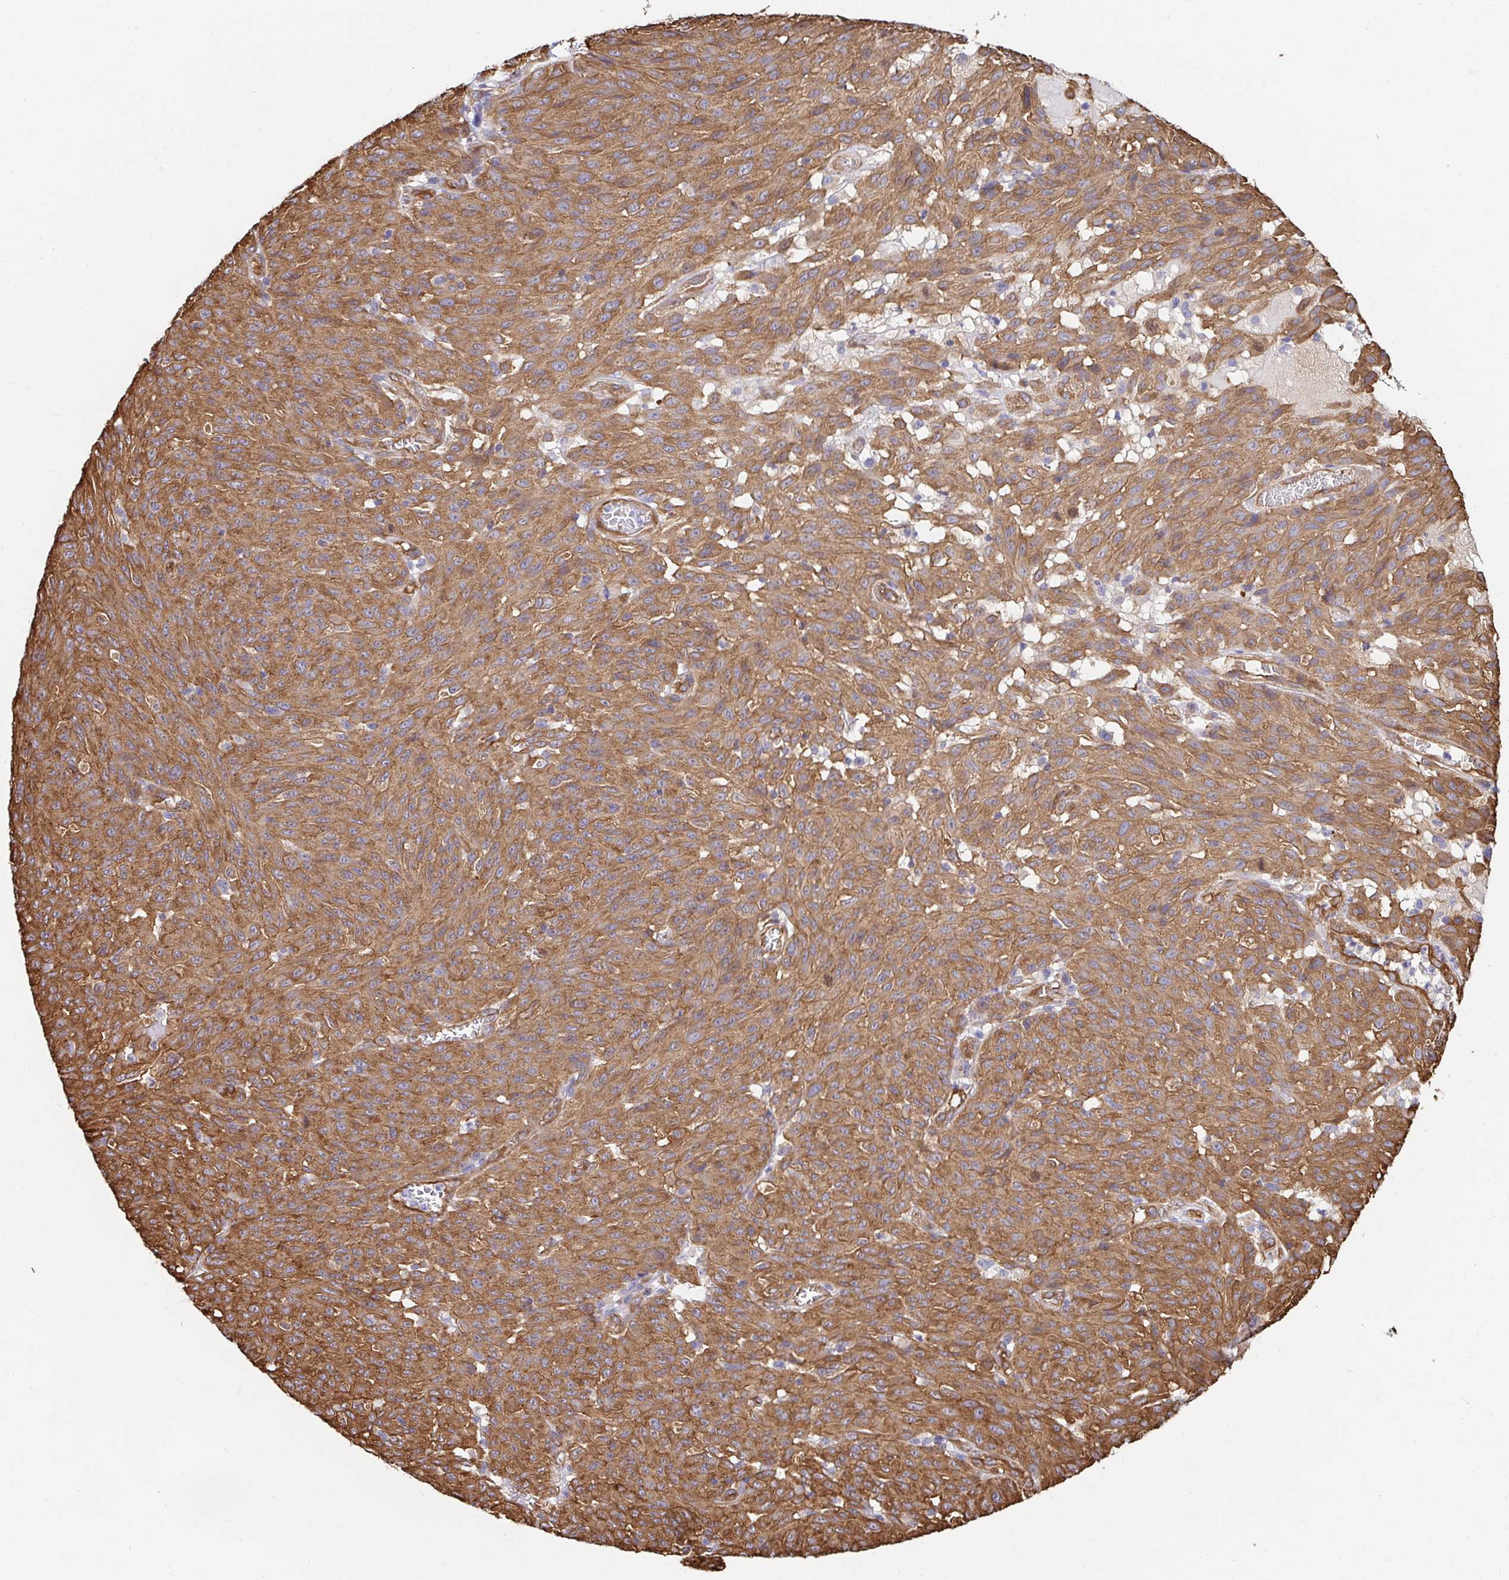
{"staining": {"intensity": "moderate", "quantity": ">75%", "location": "cytoplasmic/membranous"}, "tissue": "melanoma", "cell_type": "Tumor cells", "image_type": "cancer", "snomed": [{"axis": "morphology", "description": "Malignant melanoma, NOS"}, {"axis": "topography", "description": "Skin"}], "caption": "This image demonstrates immunohistochemistry (IHC) staining of melanoma, with medium moderate cytoplasmic/membranous positivity in approximately >75% of tumor cells.", "gene": "CTTN", "patient": {"sex": "male", "age": 85}}